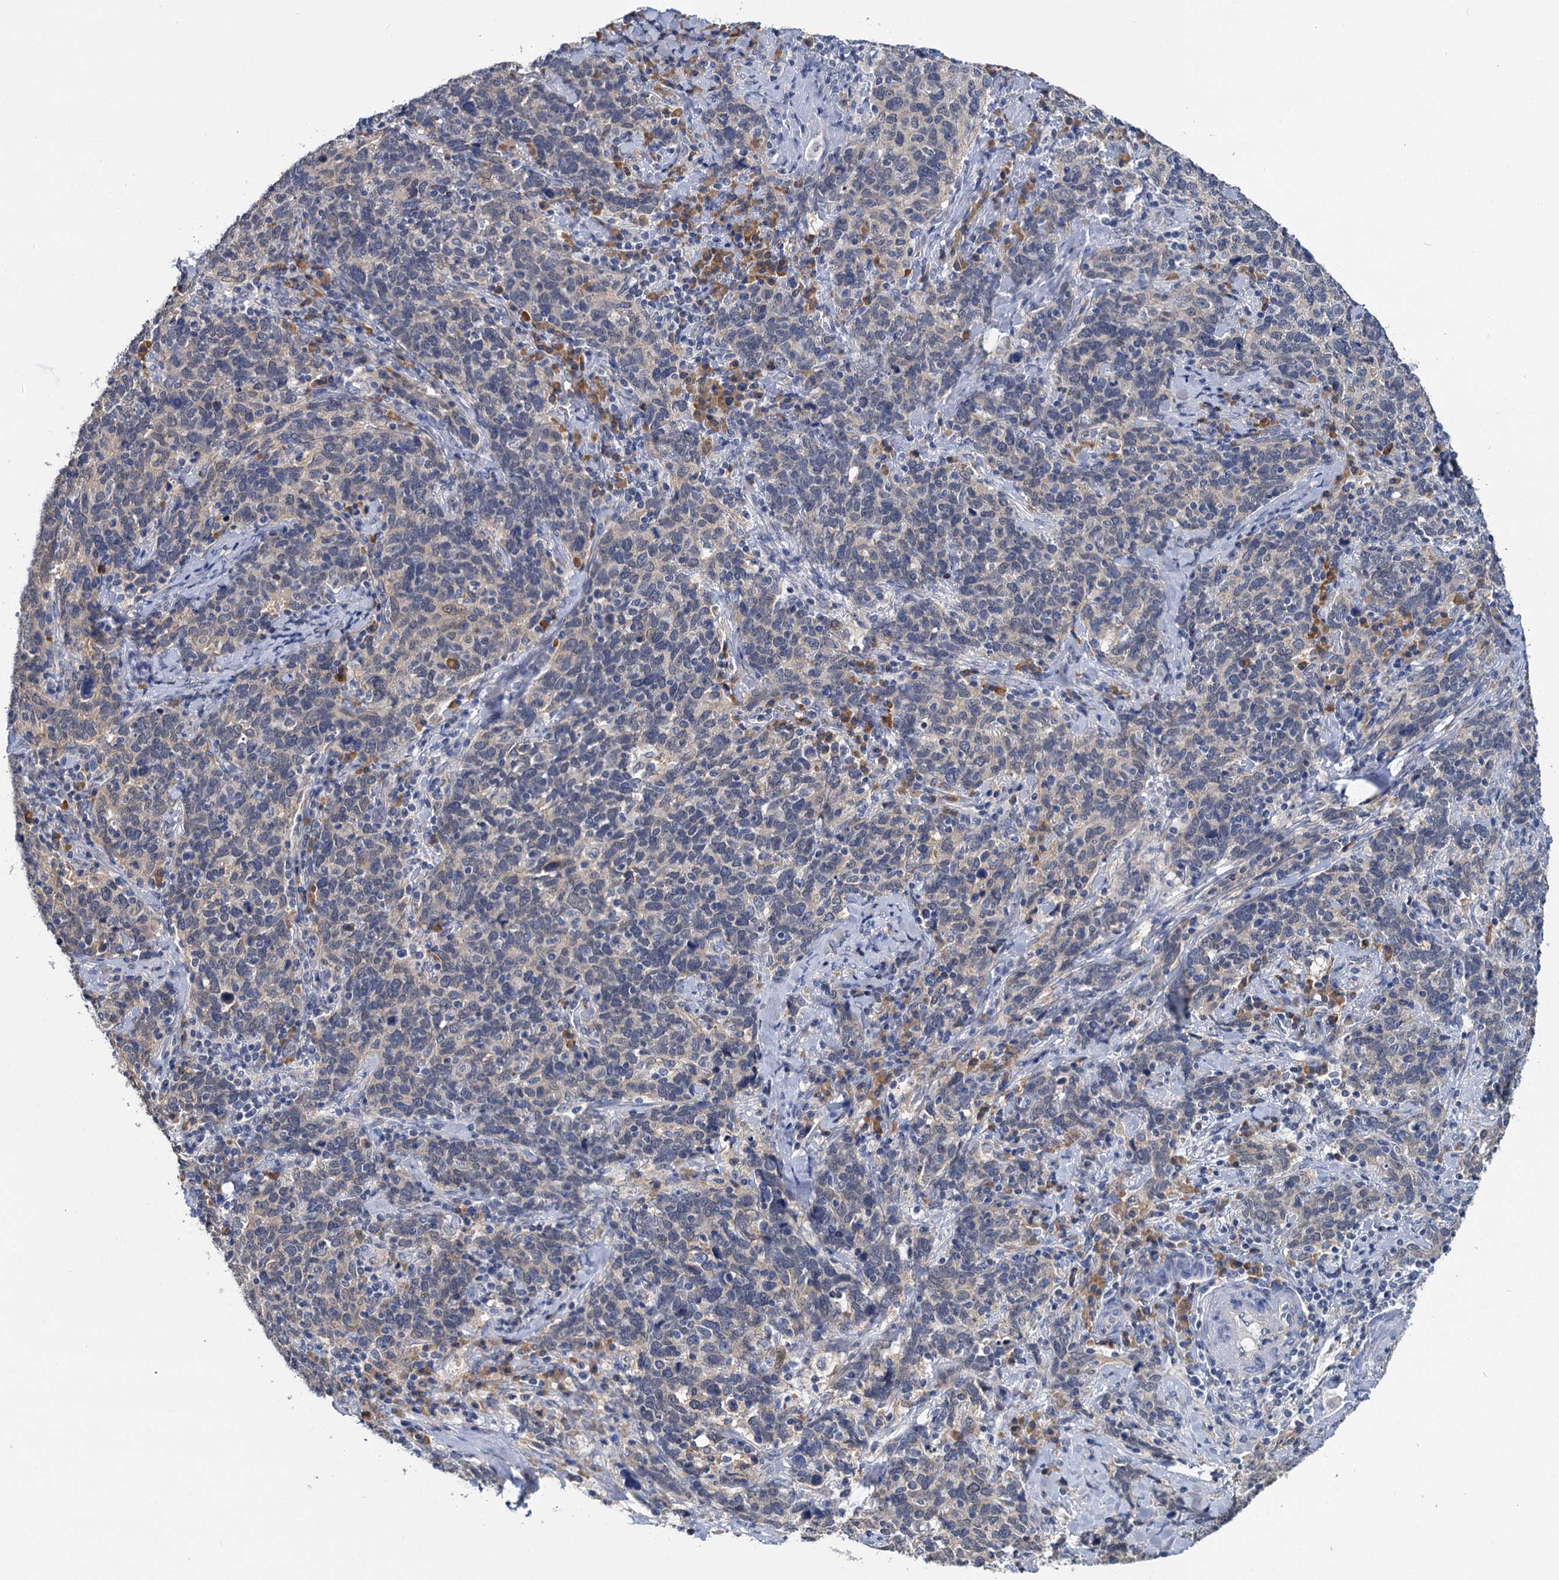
{"staining": {"intensity": "negative", "quantity": "none", "location": "none"}, "tissue": "cervical cancer", "cell_type": "Tumor cells", "image_type": "cancer", "snomed": [{"axis": "morphology", "description": "Squamous cell carcinoma, NOS"}, {"axis": "topography", "description": "Cervix"}], "caption": "IHC photomicrograph of neoplastic tissue: human cervical cancer stained with DAB exhibits no significant protein positivity in tumor cells. Brightfield microscopy of immunohistochemistry stained with DAB (3,3'-diaminobenzidine) (brown) and hematoxylin (blue), captured at high magnification.", "gene": "ANKRD42", "patient": {"sex": "female", "age": 41}}